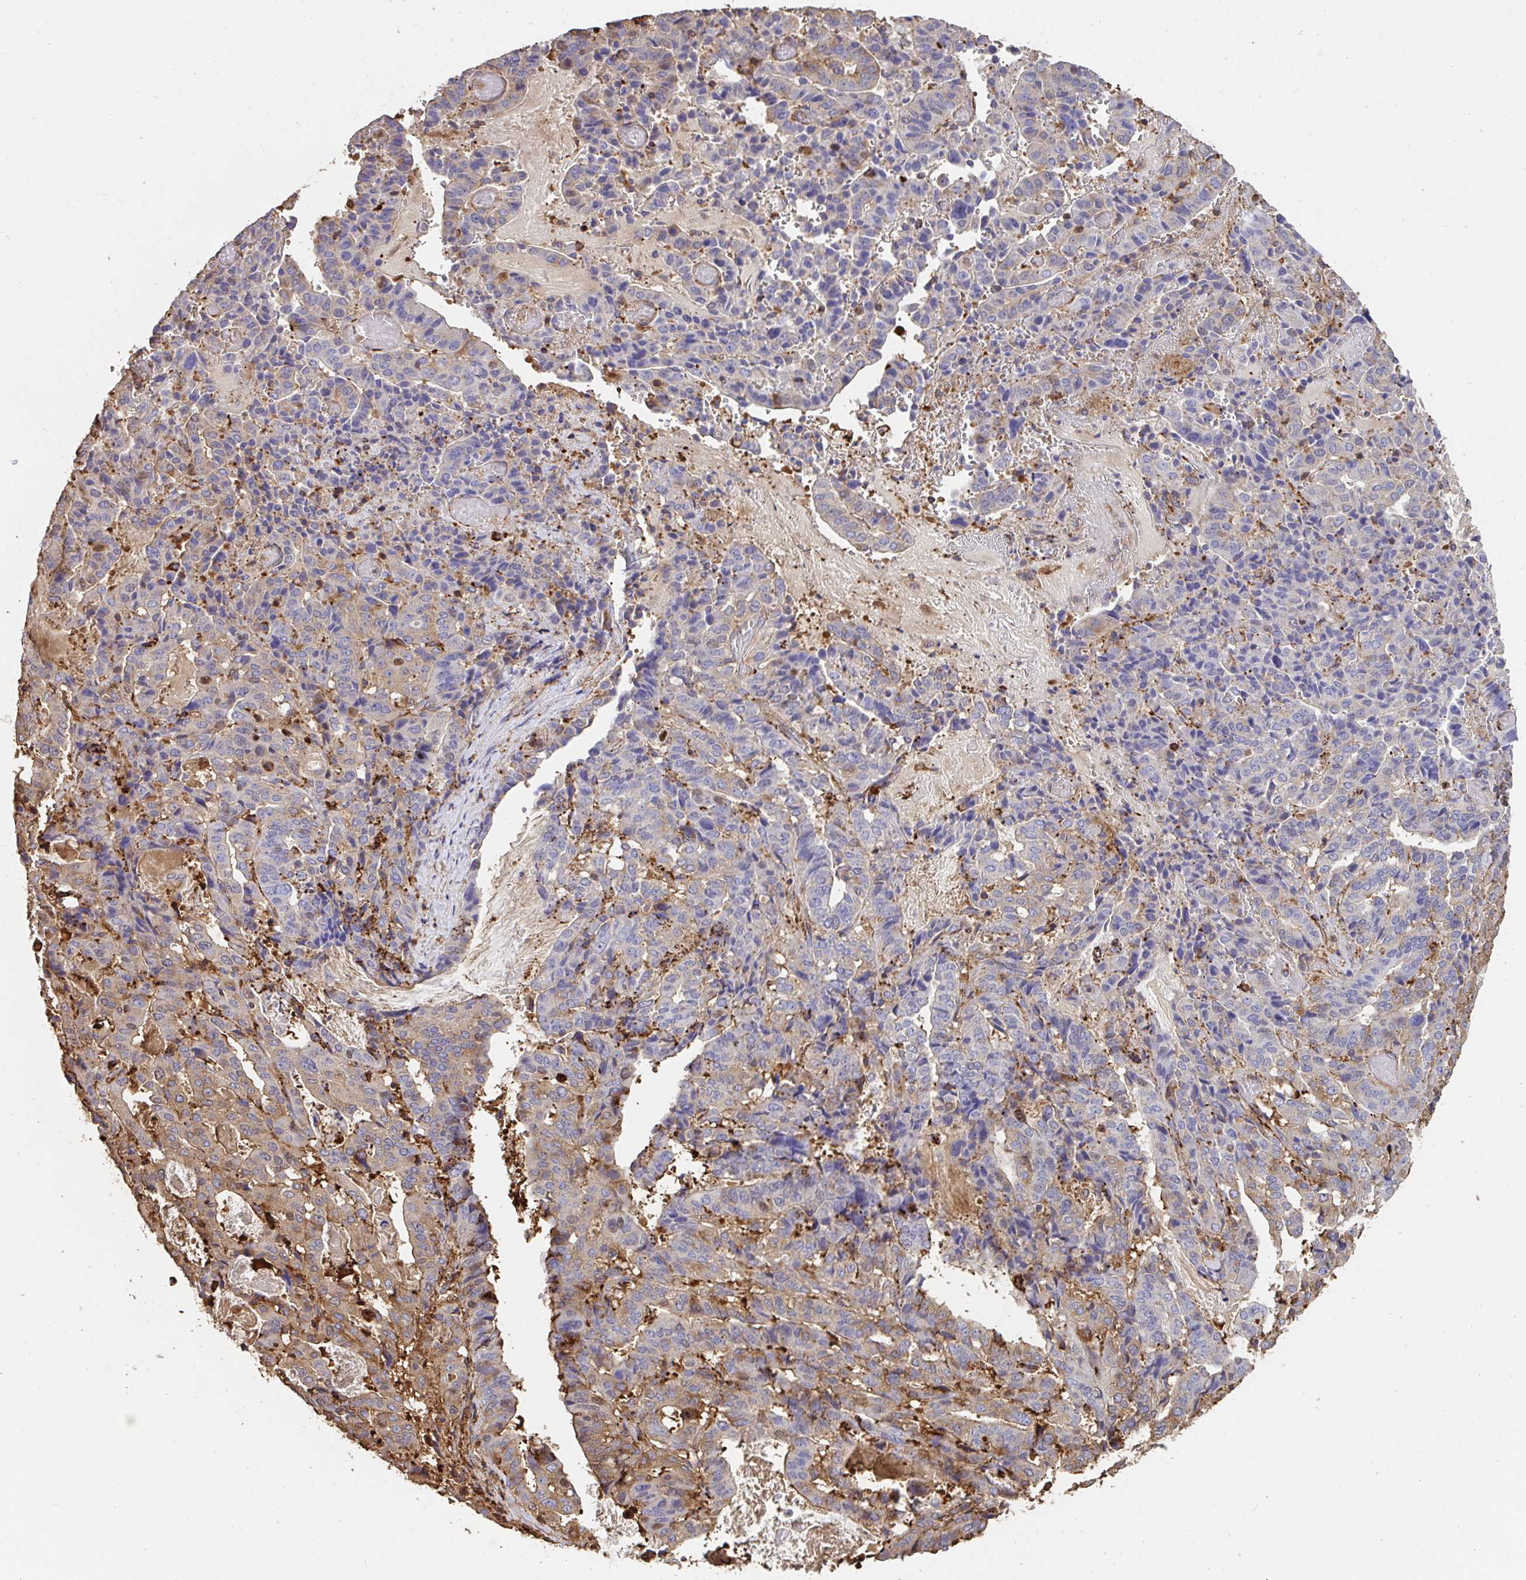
{"staining": {"intensity": "moderate", "quantity": "25%-75%", "location": "cytoplasmic/membranous"}, "tissue": "stomach cancer", "cell_type": "Tumor cells", "image_type": "cancer", "snomed": [{"axis": "morphology", "description": "Adenocarcinoma, NOS"}, {"axis": "topography", "description": "Stomach"}], "caption": "This micrograph demonstrates immunohistochemistry staining of adenocarcinoma (stomach), with medium moderate cytoplasmic/membranous positivity in approximately 25%-75% of tumor cells.", "gene": "CFL1", "patient": {"sex": "male", "age": 48}}